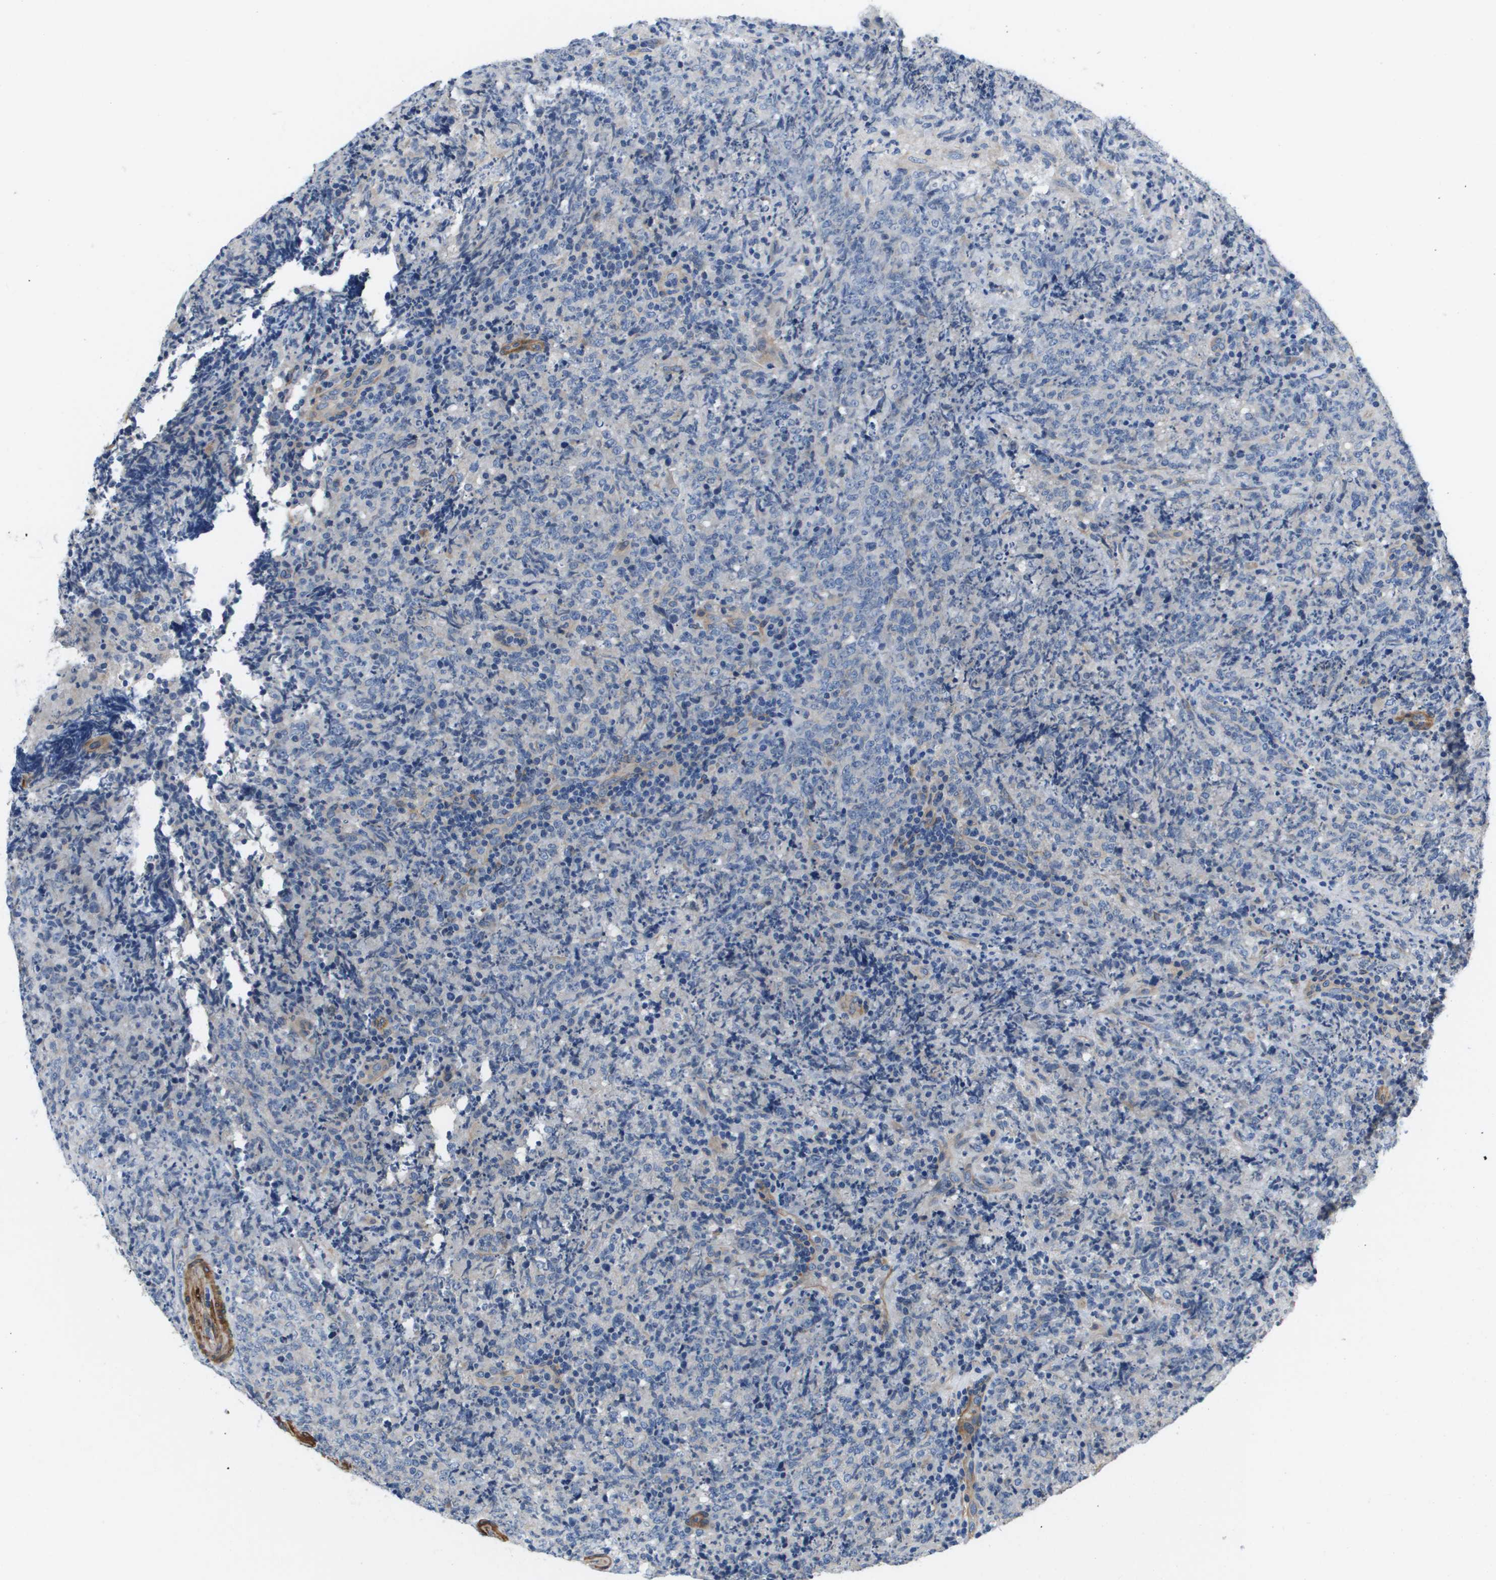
{"staining": {"intensity": "negative", "quantity": "none", "location": "none"}, "tissue": "lymphoma", "cell_type": "Tumor cells", "image_type": "cancer", "snomed": [{"axis": "morphology", "description": "Malignant lymphoma, non-Hodgkin's type, High grade"}, {"axis": "topography", "description": "Tonsil"}], "caption": "High power microscopy image of an IHC histopathology image of malignant lymphoma, non-Hodgkin's type (high-grade), revealing no significant staining in tumor cells.", "gene": "LPP", "patient": {"sex": "female", "age": 36}}